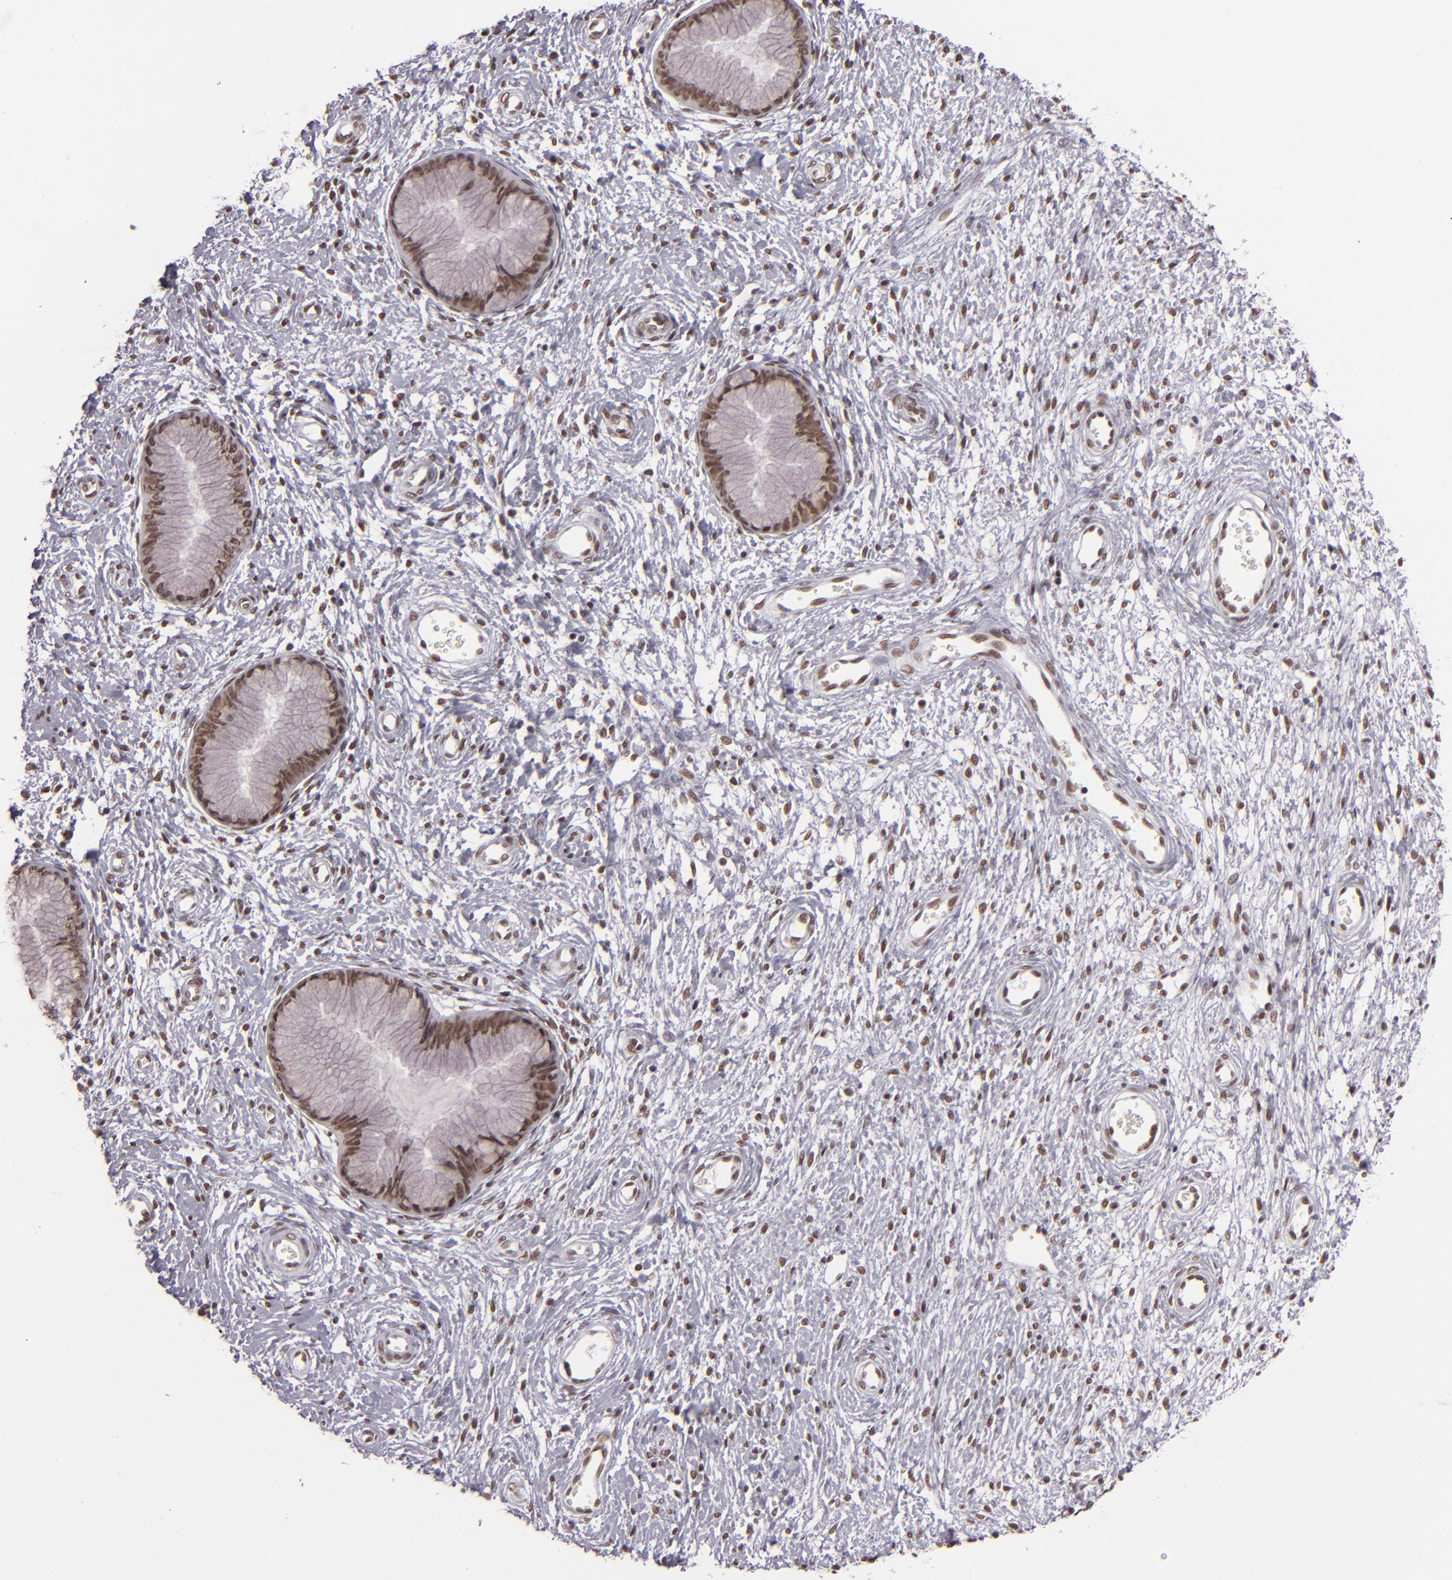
{"staining": {"intensity": "moderate", "quantity": ">75%", "location": "nuclear"}, "tissue": "cervix", "cell_type": "Glandular cells", "image_type": "normal", "snomed": [{"axis": "morphology", "description": "Normal tissue, NOS"}, {"axis": "topography", "description": "Cervix"}], "caption": "Immunohistochemical staining of unremarkable human cervix exhibits moderate nuclear protein expression in approximately >75% of glandular cells. (IHC, brightfield microscopy, high magnification).", "gene": "BRD8", "patient": {"sex": "female", "age": 55}}